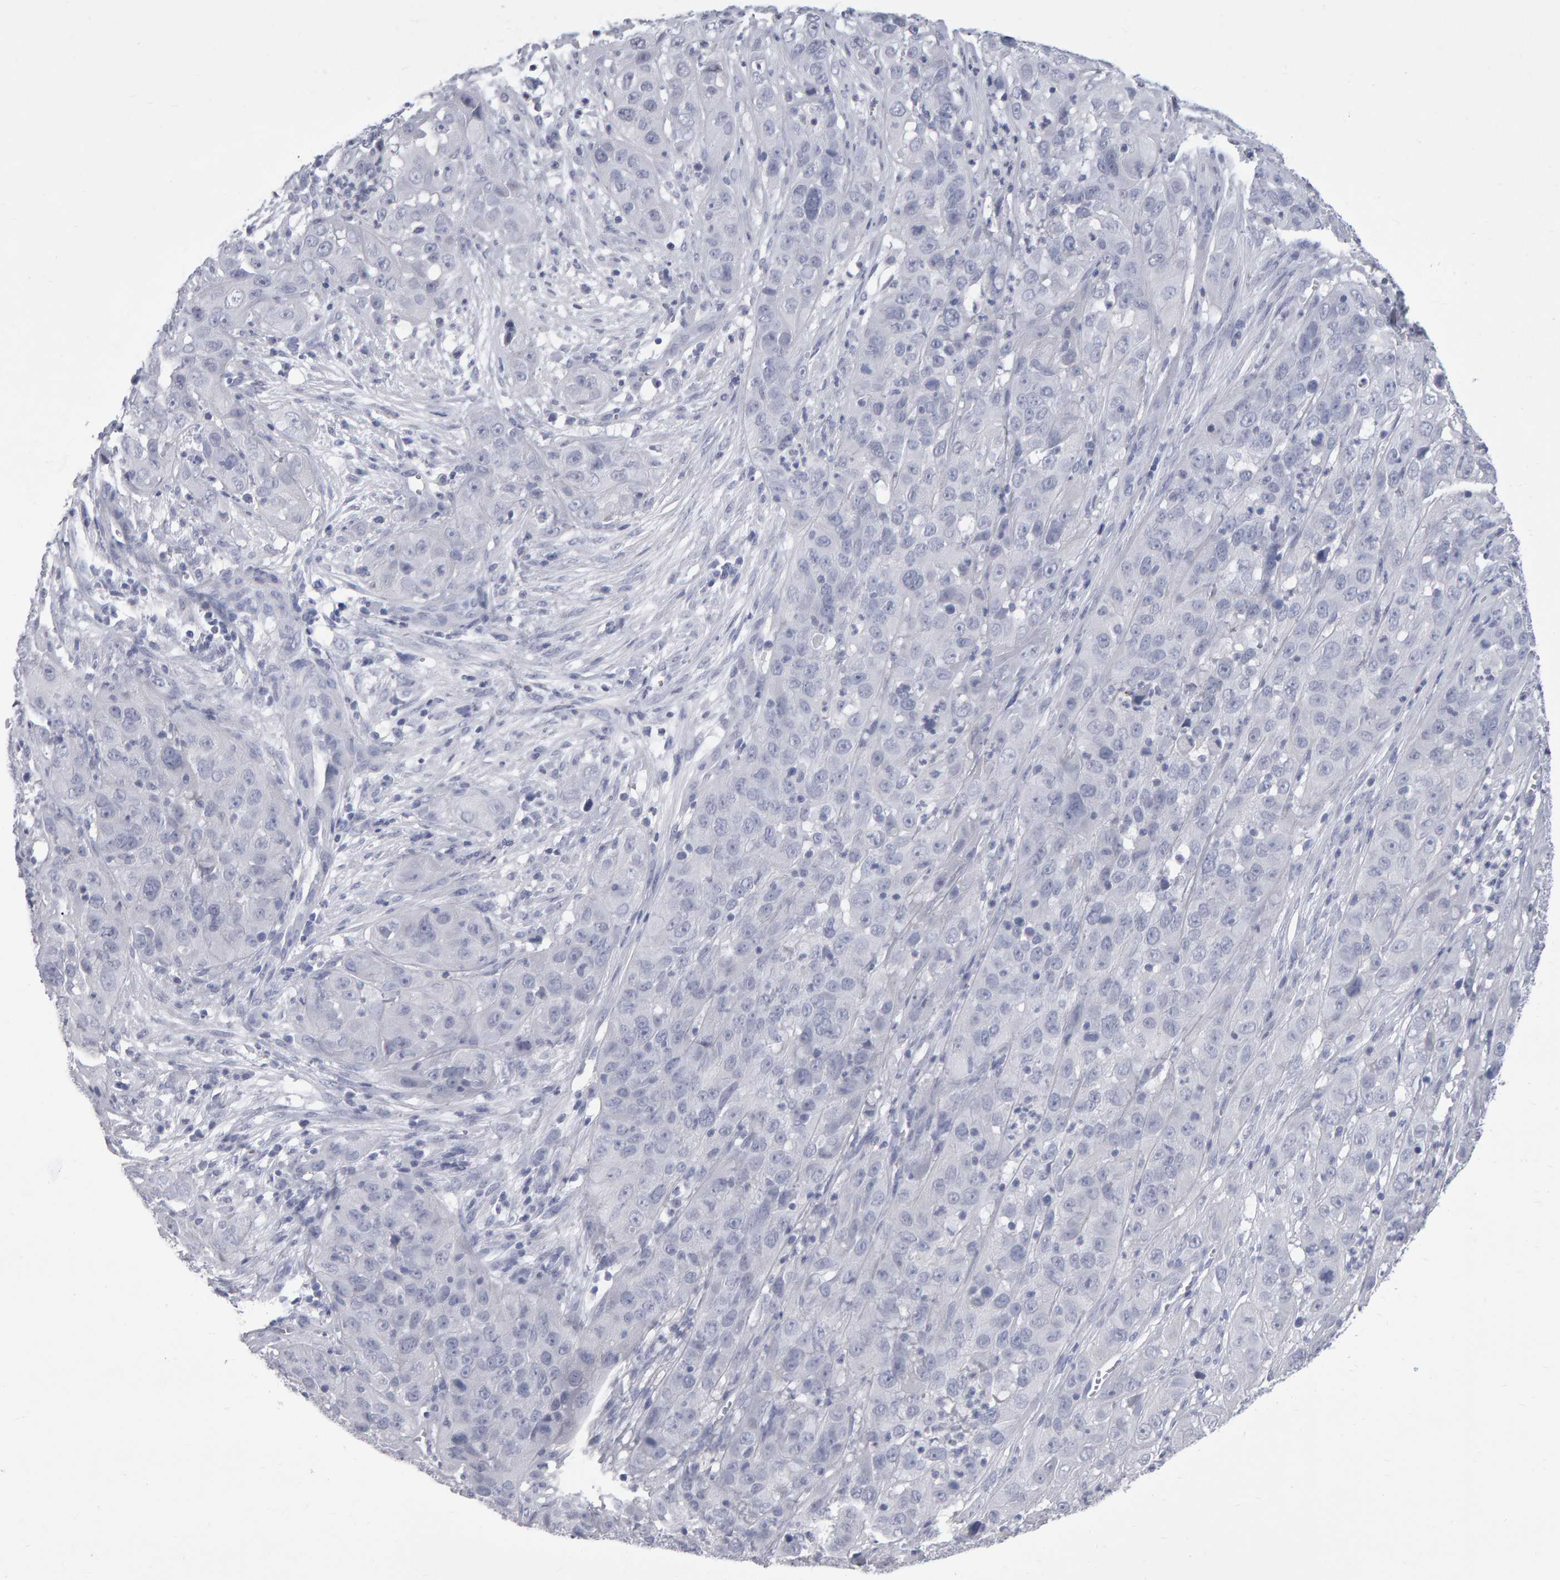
{"staining": {"intensity": "negative", "quantity": "none", "location": "none"}, "tissue": "cervical cancer", "cell_type": "Tumor cells", "image_type": "cancer", "snomed": [{"axis": "morphology", "description": "Squamous cell carcinoma, NOS"}, {"axis": "topography", "description": "Cervix"}], "caption": "High power microscopy image of an IHC photomicrograph of squamous cell carcinoma (cervical), revealing no significant expression in tumor cells. The staining was performed using DAB to visualize the protein expression in brown, while the nuclei were stained in blue with hematoxylin (Magnification: 20x).", "gene": "NCDN", "patient": {"sex": "female", "age": 32}}